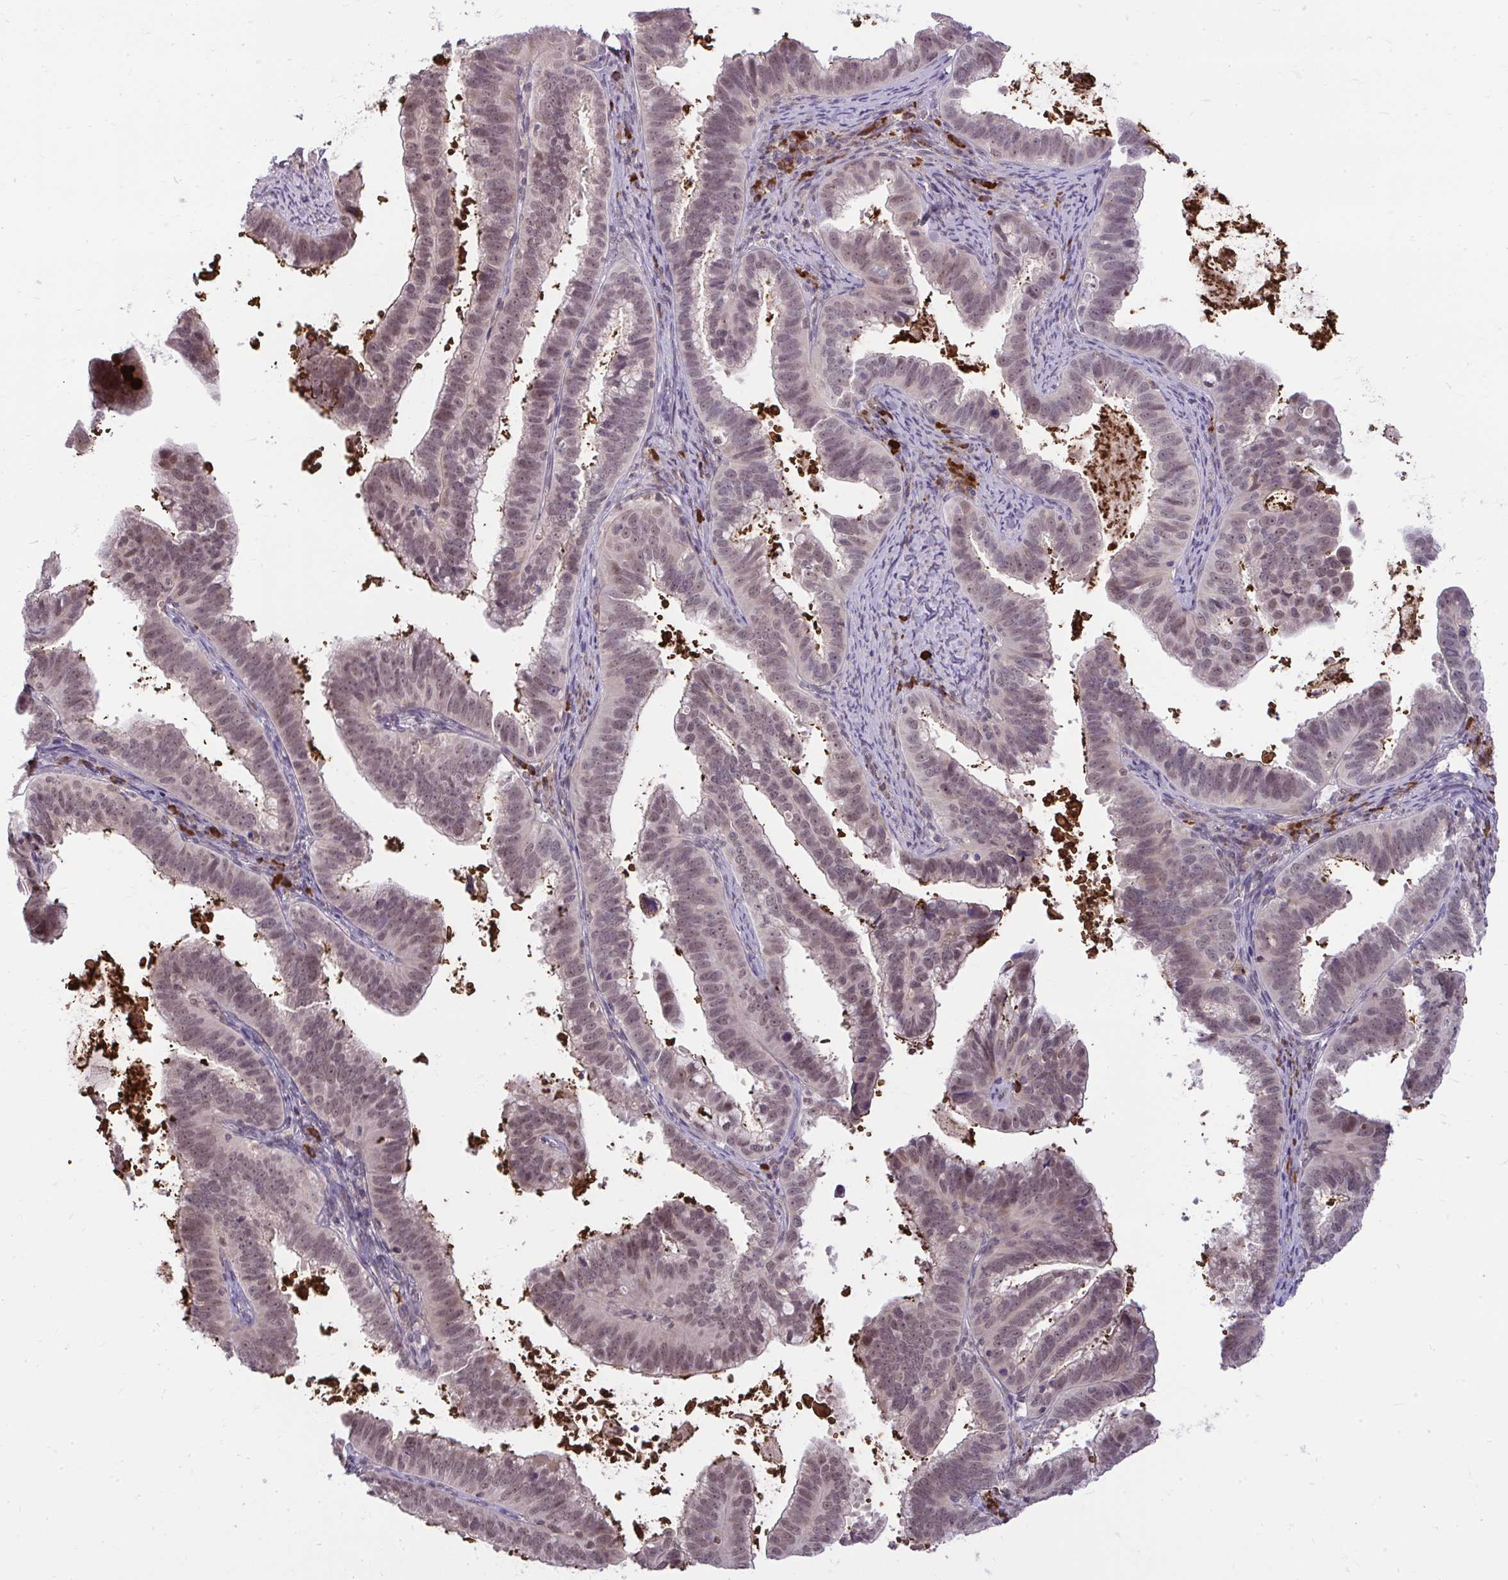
{"staining": {"intensity": "moderate", "quantity": ">75%", "location": "nuclear"}, "tissue": "cervical cancer", "cell_type": "Tumor cells", "image_type": "cancer", "snomed": [{"axis": "morphology", "description": "Adenocarcinoma, NOS"}, {"axis": "topography", "description": "Cervix"}], "caption": "Cervical adenocarcinoma stained with DAB immunohistochemistry shows medium levels of moderate nuclear staining in approximately >75% of tumor cells. Nuclei are stained in blue.", "gene": "ZSCAN9", "patient": {"sex": "female", "age": 61}}